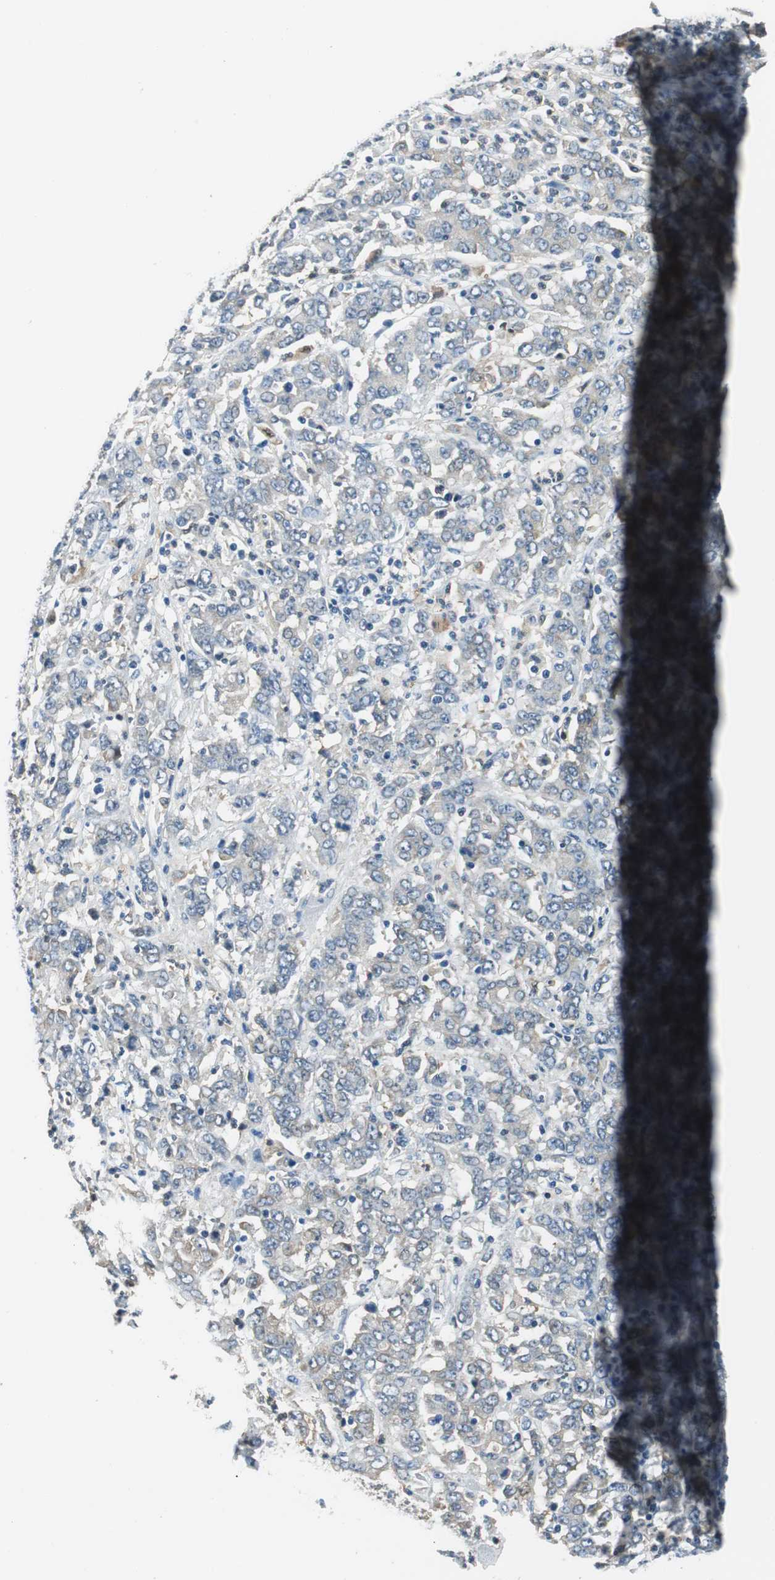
{"staining": {"intensity": "negative", "quantity": "none", "location": "none"}, "tissue": "stomach cancer", "cell_type": "Tumor cells", "image_type": "cancer", "snomed": [{"axis": "morphology", "description": "Adenocarcinoma, NOS"}, {"axis": "topography", "description": "Stomach, lower"}], "caption": "Tumor cells show no significant positivity in stomach cancer (adenocarcinoma).", "gene": "ME1", "patient": {"sex": "female", "age": 71}}